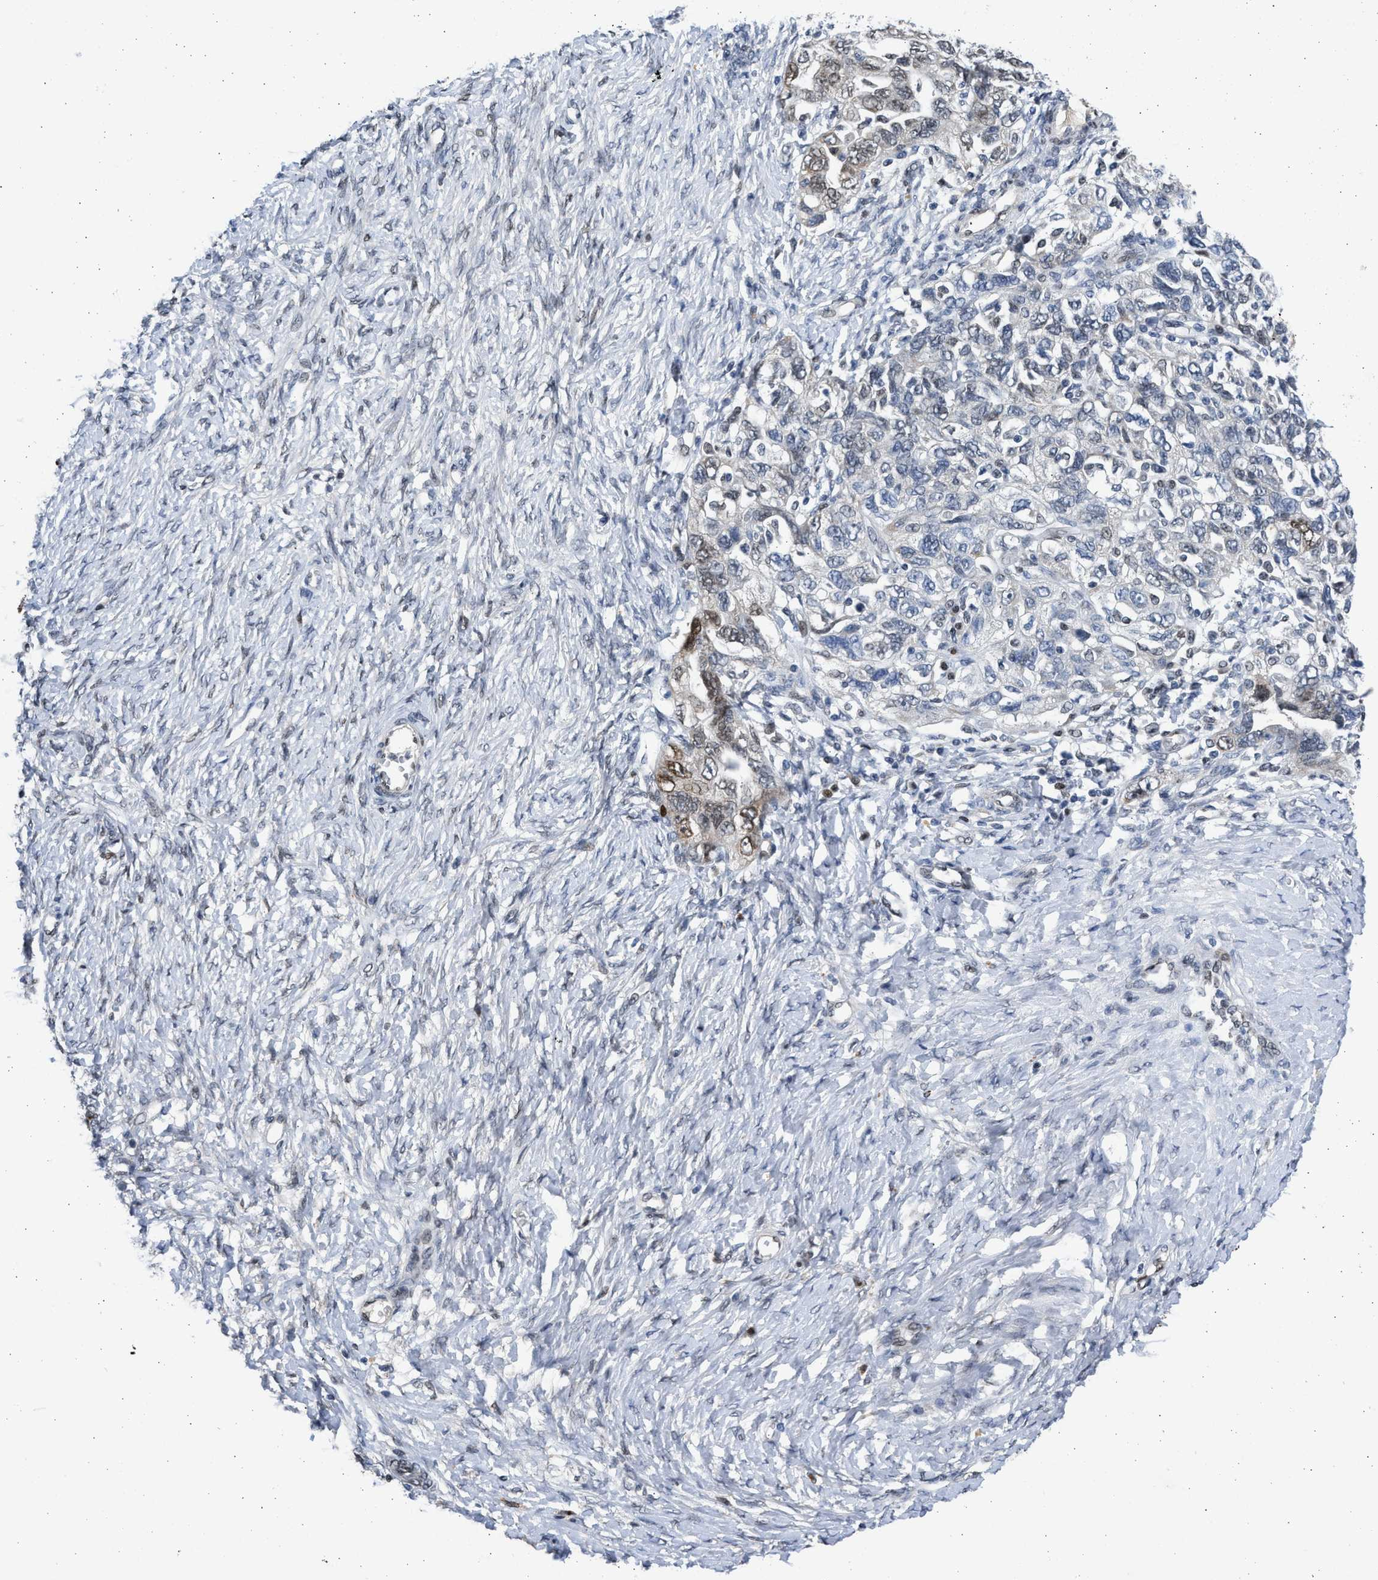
{"staining": {"intensity": "moderate", "quantity": "25%-75%", "location": "nuclear"}, "tissue": "ovarian cancer", "cell_type": "Tumor cells", "image_type": "cancer", "snomed": [{"axis": "morphology", "description": "Carcinoma, NOS"}, {"axis": "morphology", "description": "Cystadenocarcinoma, serous, NOS"}, {"axis": "topography", "description": "Ovary"}], "caption": "This is a micrograph of immunohistochemistry (IHC) staining of ovarian serous cystadenocarcinoma, which shows moderate expression in the nuclear of tumor cells.", "gene": "HMGN3", "patient": {"sex": "female", "age": 69}}